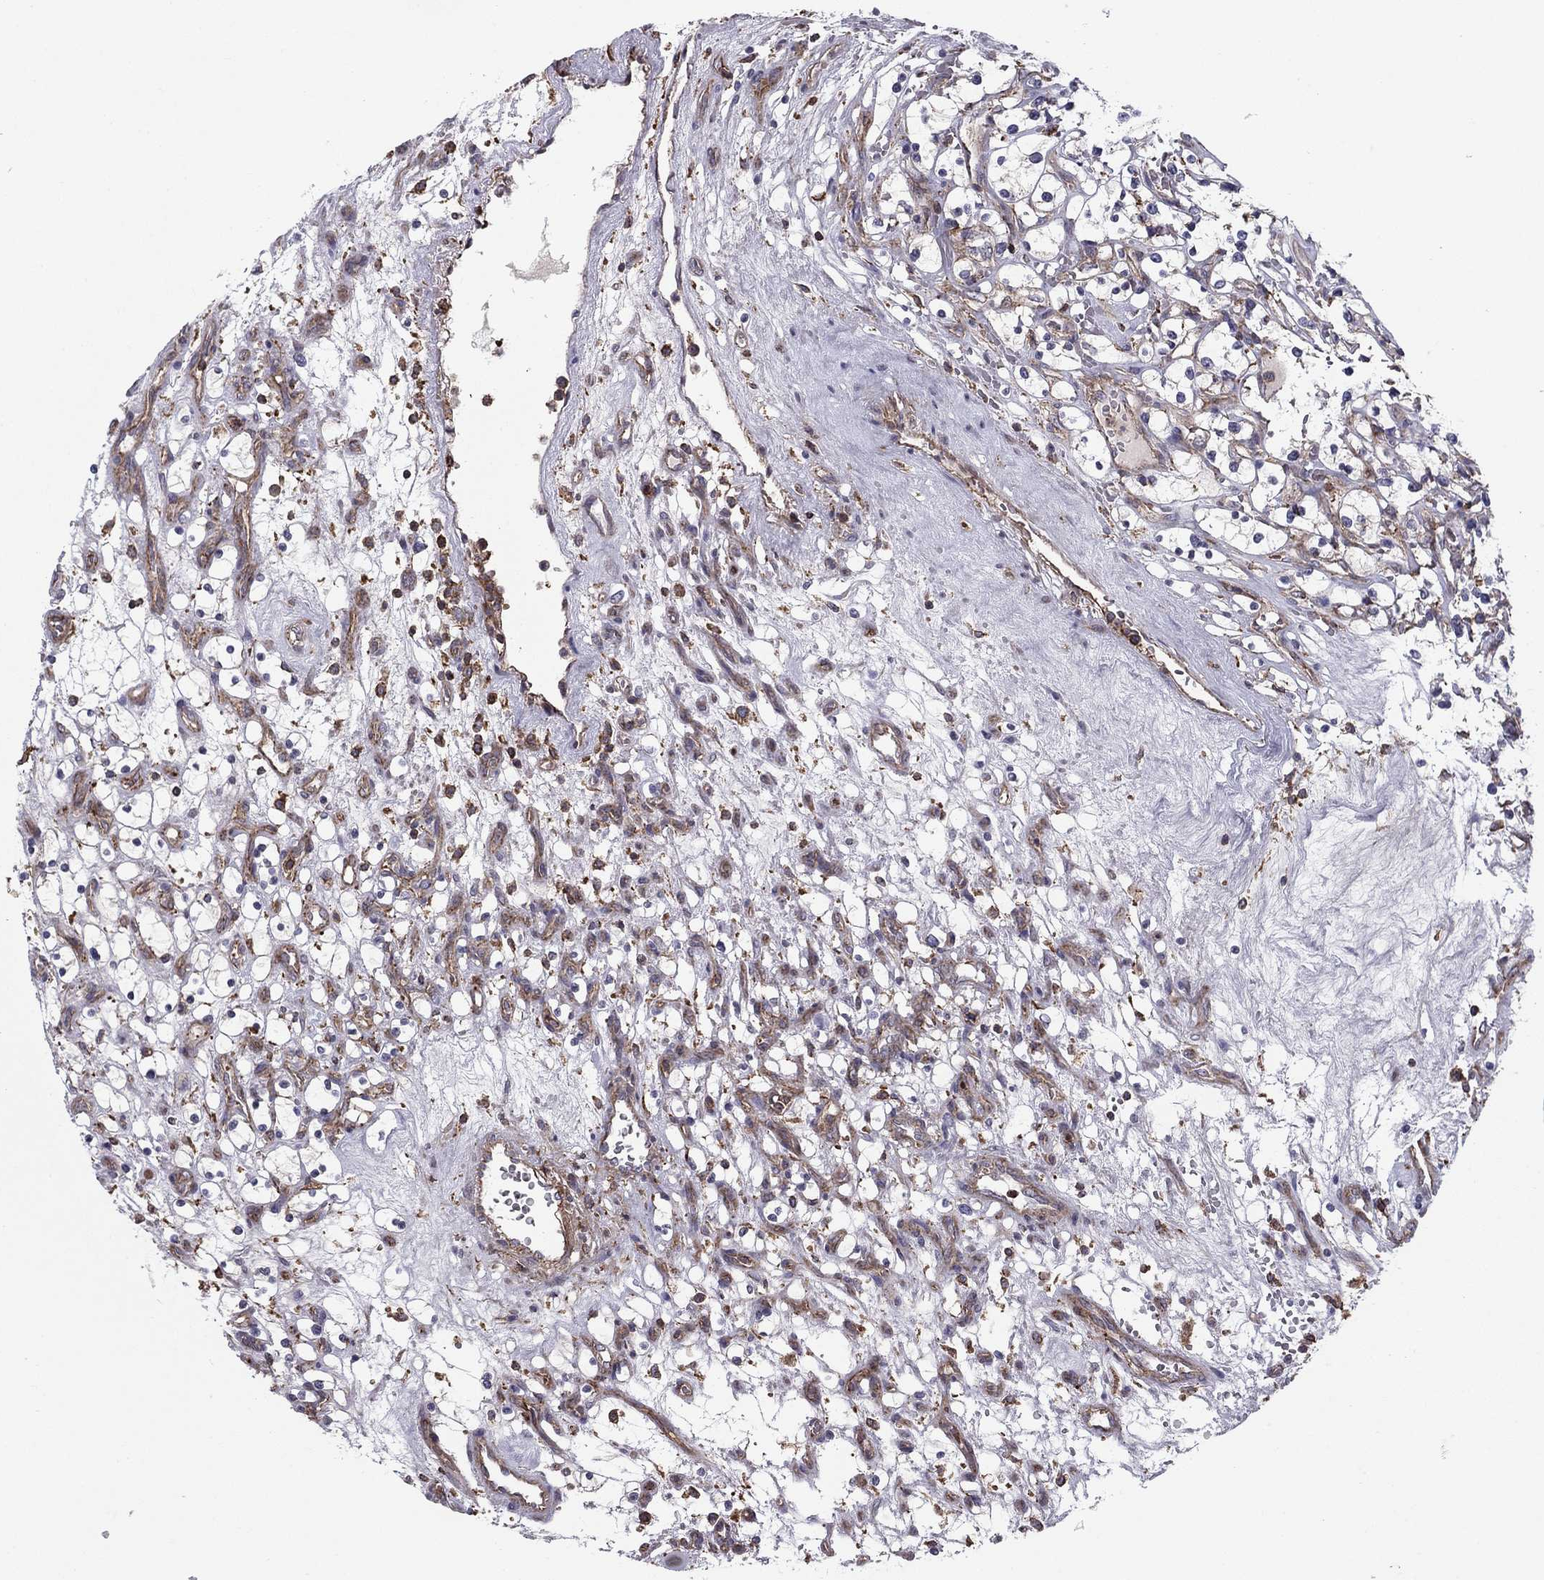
{"staining": {"intensity": "negative", "quantity": "none", "location": "none"}, "tissue": "renal cancer", "cell_type": "Tumor cells", "image_type": "cancer", "snomed": [{"axis": "morphology", "description": "Adenocarcinoma, NOS"}, {"axis": "topography", "description": "Kidney"}], "caption": "DAB immunohistochemical staining of human renal adenocarcinoma shows no significant positivity in tumor cells.", "gene": "ALG6", "patient": {"sex": "female", "age": 69}}